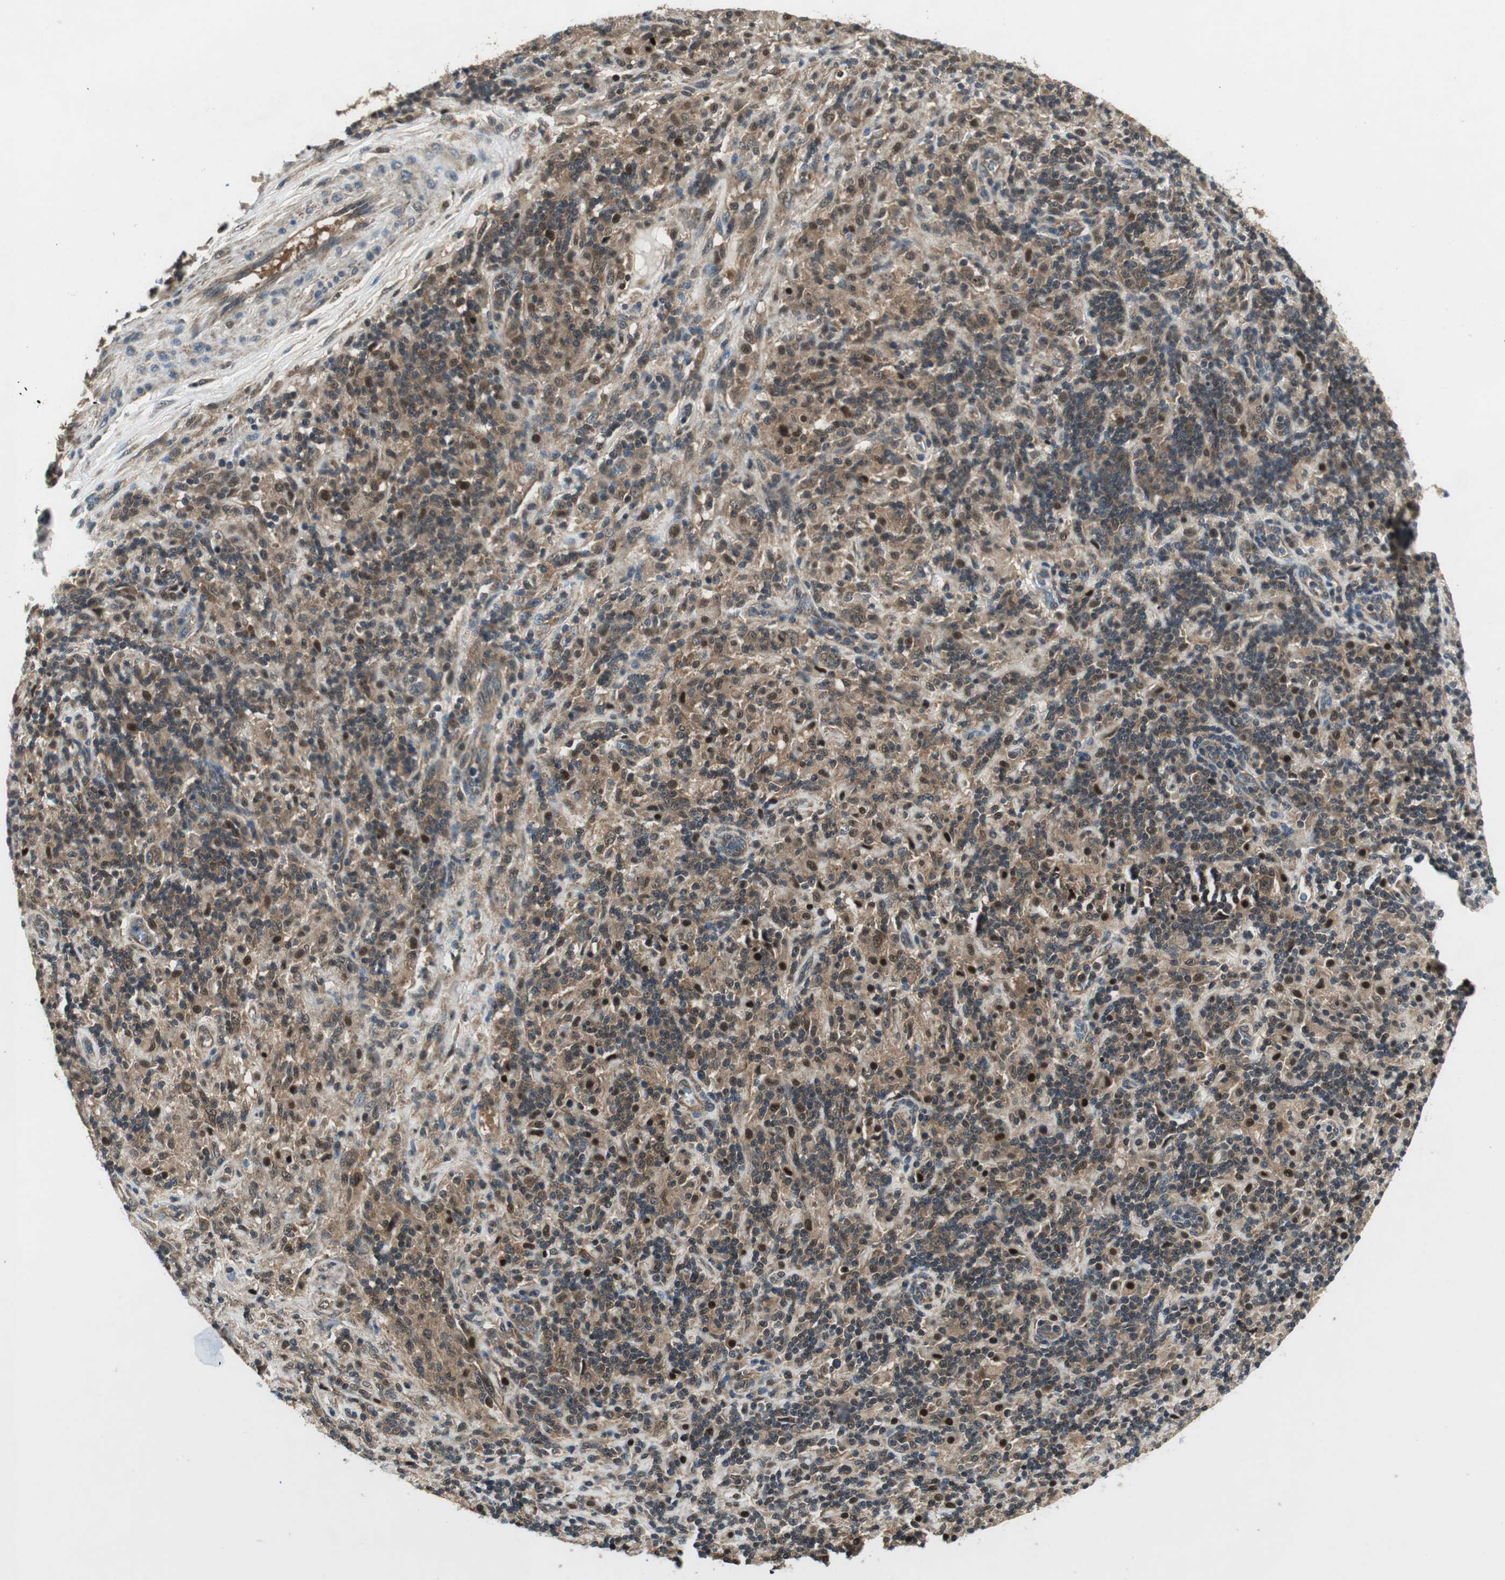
{"staining": {"intensity": "moderate", "quantity": ">75%", "location": "cytoplasmic/membranous,nuclear"}, "tissue": "lymphoma", "cell_type": "Tumor cells", "image_type": "cancer", "snomed": [{"axis": "morphology", "description": "Hodgkin's disease, NOS"}, {"axis": "topography", "description": "Lymph node"}], "caption": "This is an image of immunohistochemistry (IHC) staining of lymphoma, which shows moderate positivity in the cytoplasmic/membranous and nuclear of tumor cells.", "gene": "PSMB4", "patient": {"sex": "male", "age": 70}}